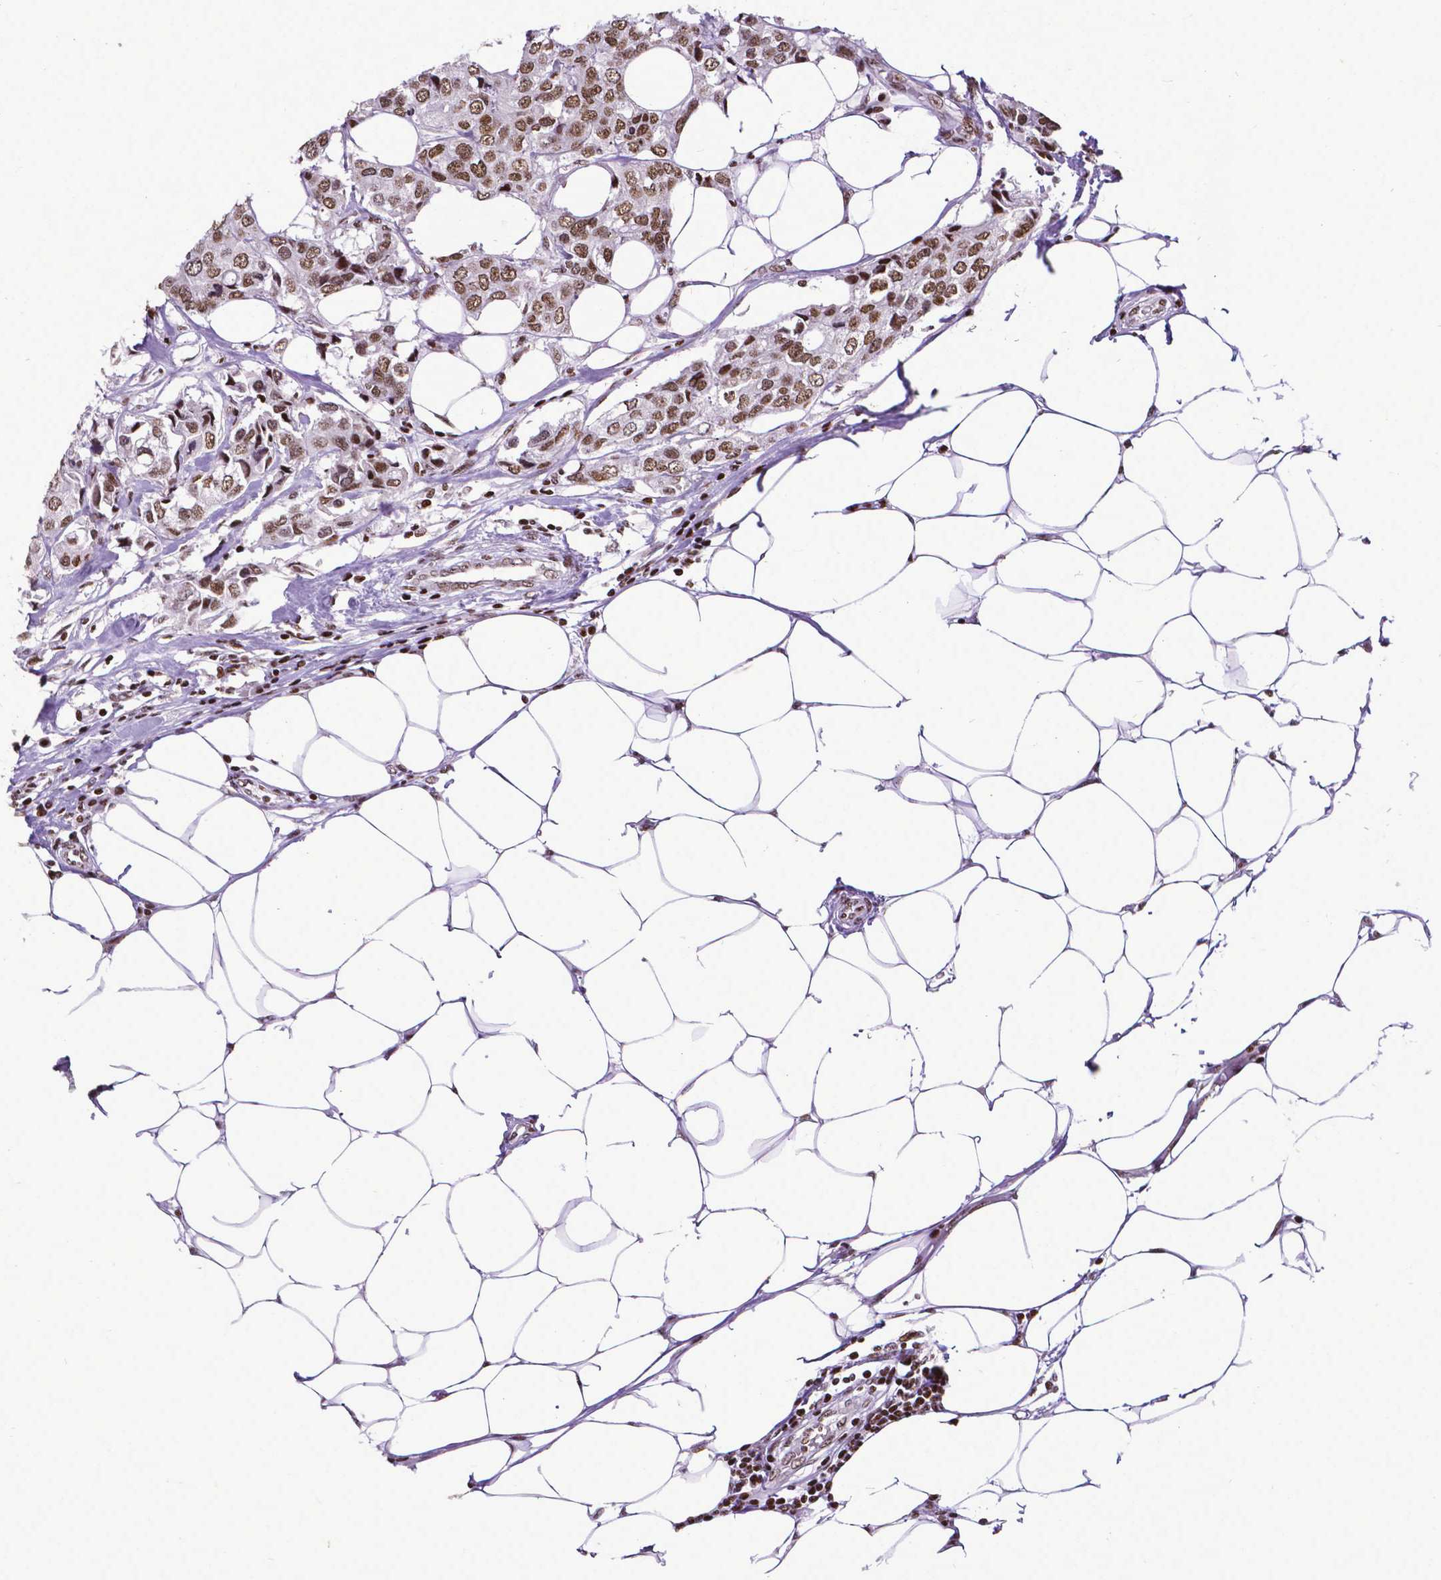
{"staining": {"intensity": "moderate", "quantity": ">75%", "location": "nuclear"}, "tissue": "breast cancer", "cell_type": "Tumor cells", "image_type": "cancer", "snomed": [{"axis": "morphology", "description": "Duct carcinoma"}, {"axis": "topography", "description": "Breast"}], "caption": "There is medium levels of moderate nuclear expression in tumor cells of breast cancer (invasive ductal carcinoma), as demonstrated by immunohistochemical staining (brown color).", "gene": "CTCF", "patient": {"sex": "female", "age": 80}}